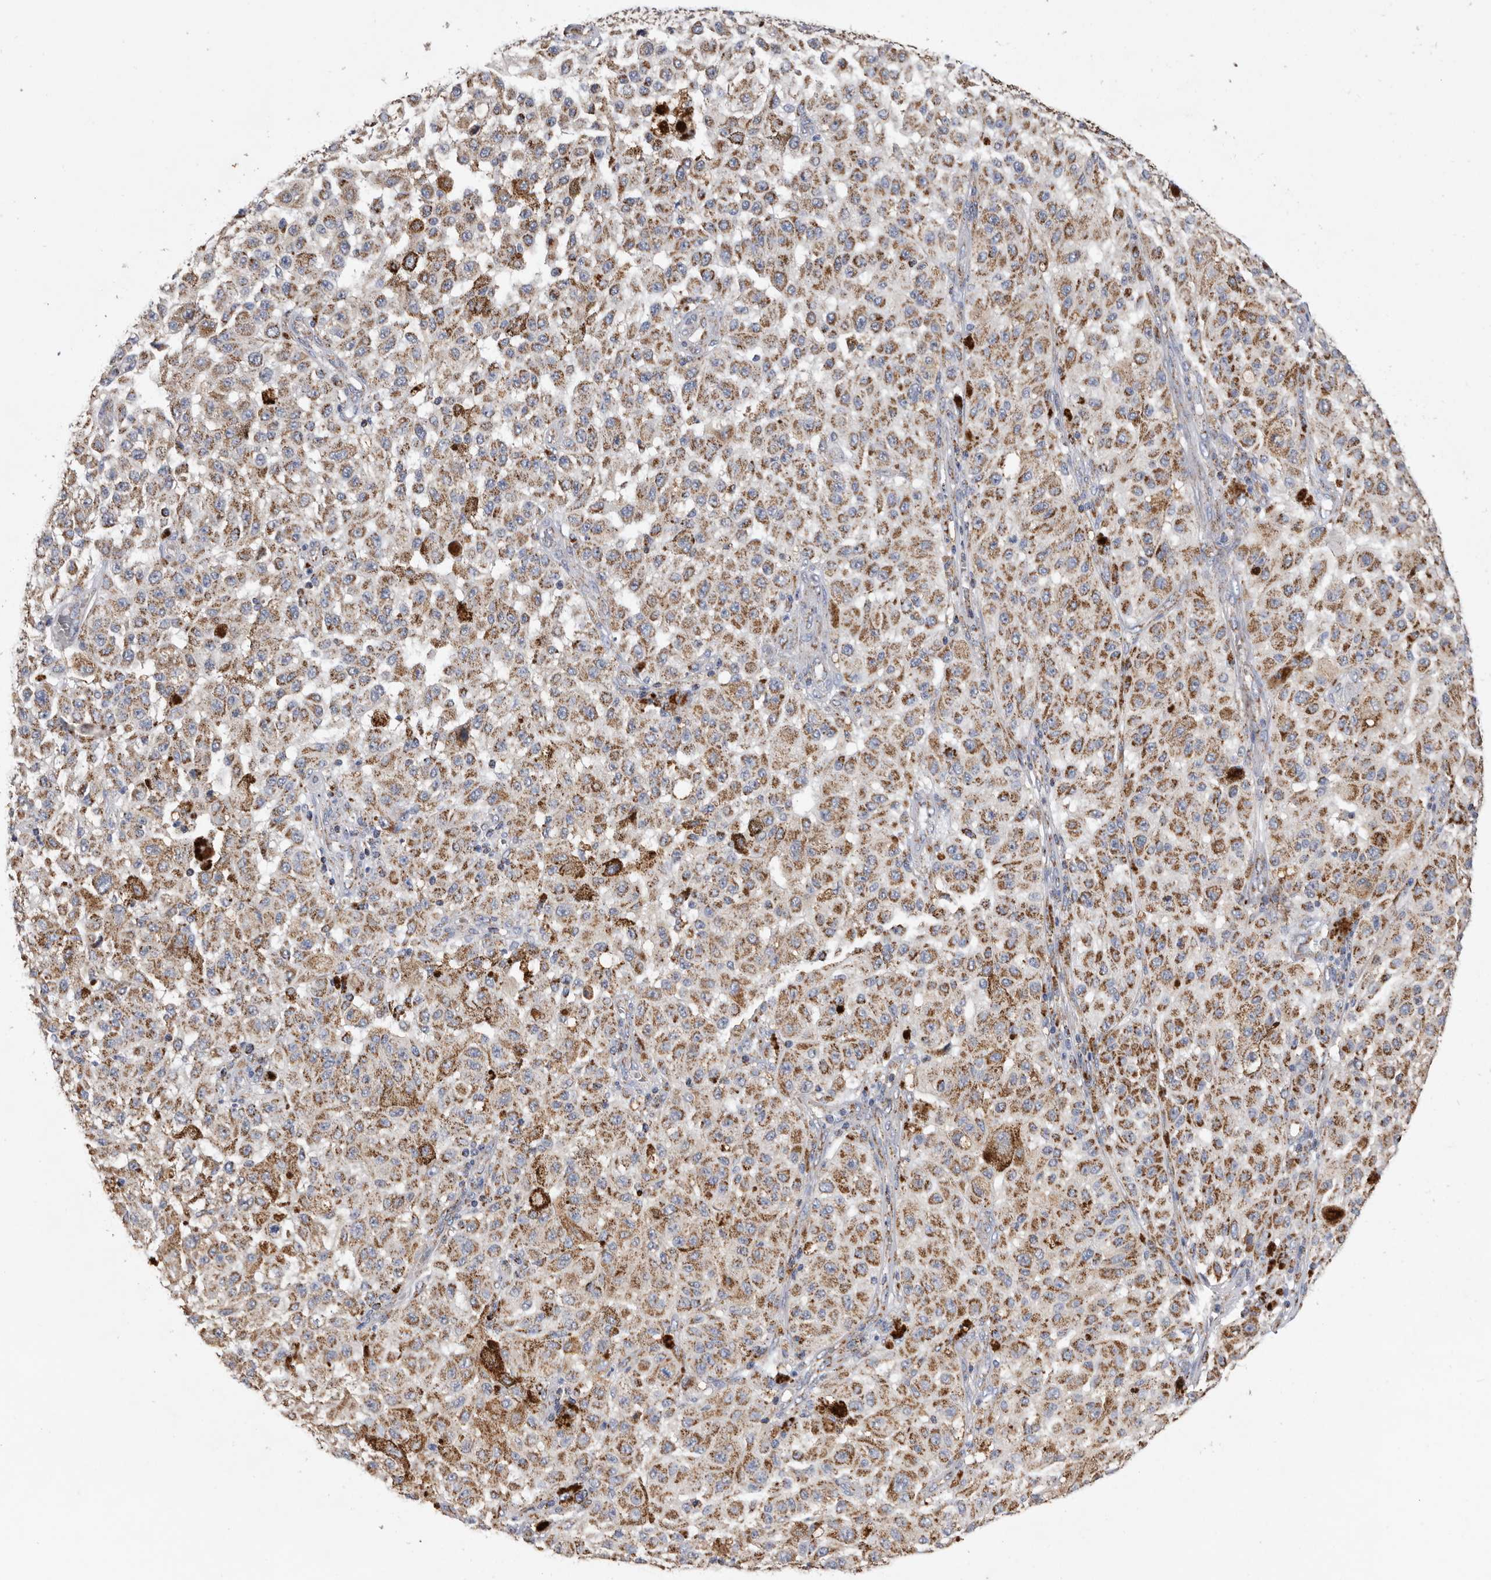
{"staining": {"intensity": "moderate", "quantity": ">75%", "location": "cytoplasmic/membranous"}, "tissue": "melanoma", "cell_type": "Tumor cells", "image_type": "cancer", "snomed": [{"axis": "morphology", "description": "Malignant melanoma, NOS"}, {"axis": "topography", "description": "Skin"}], "caption": "The histopathology image demonstrates a brown stain indicating the presence of a protein in the cytoplasmic/membranous of tumor cells in melanoma.", "gene": "WFDC1", "patient": {"sex": "female", "age": 64}}